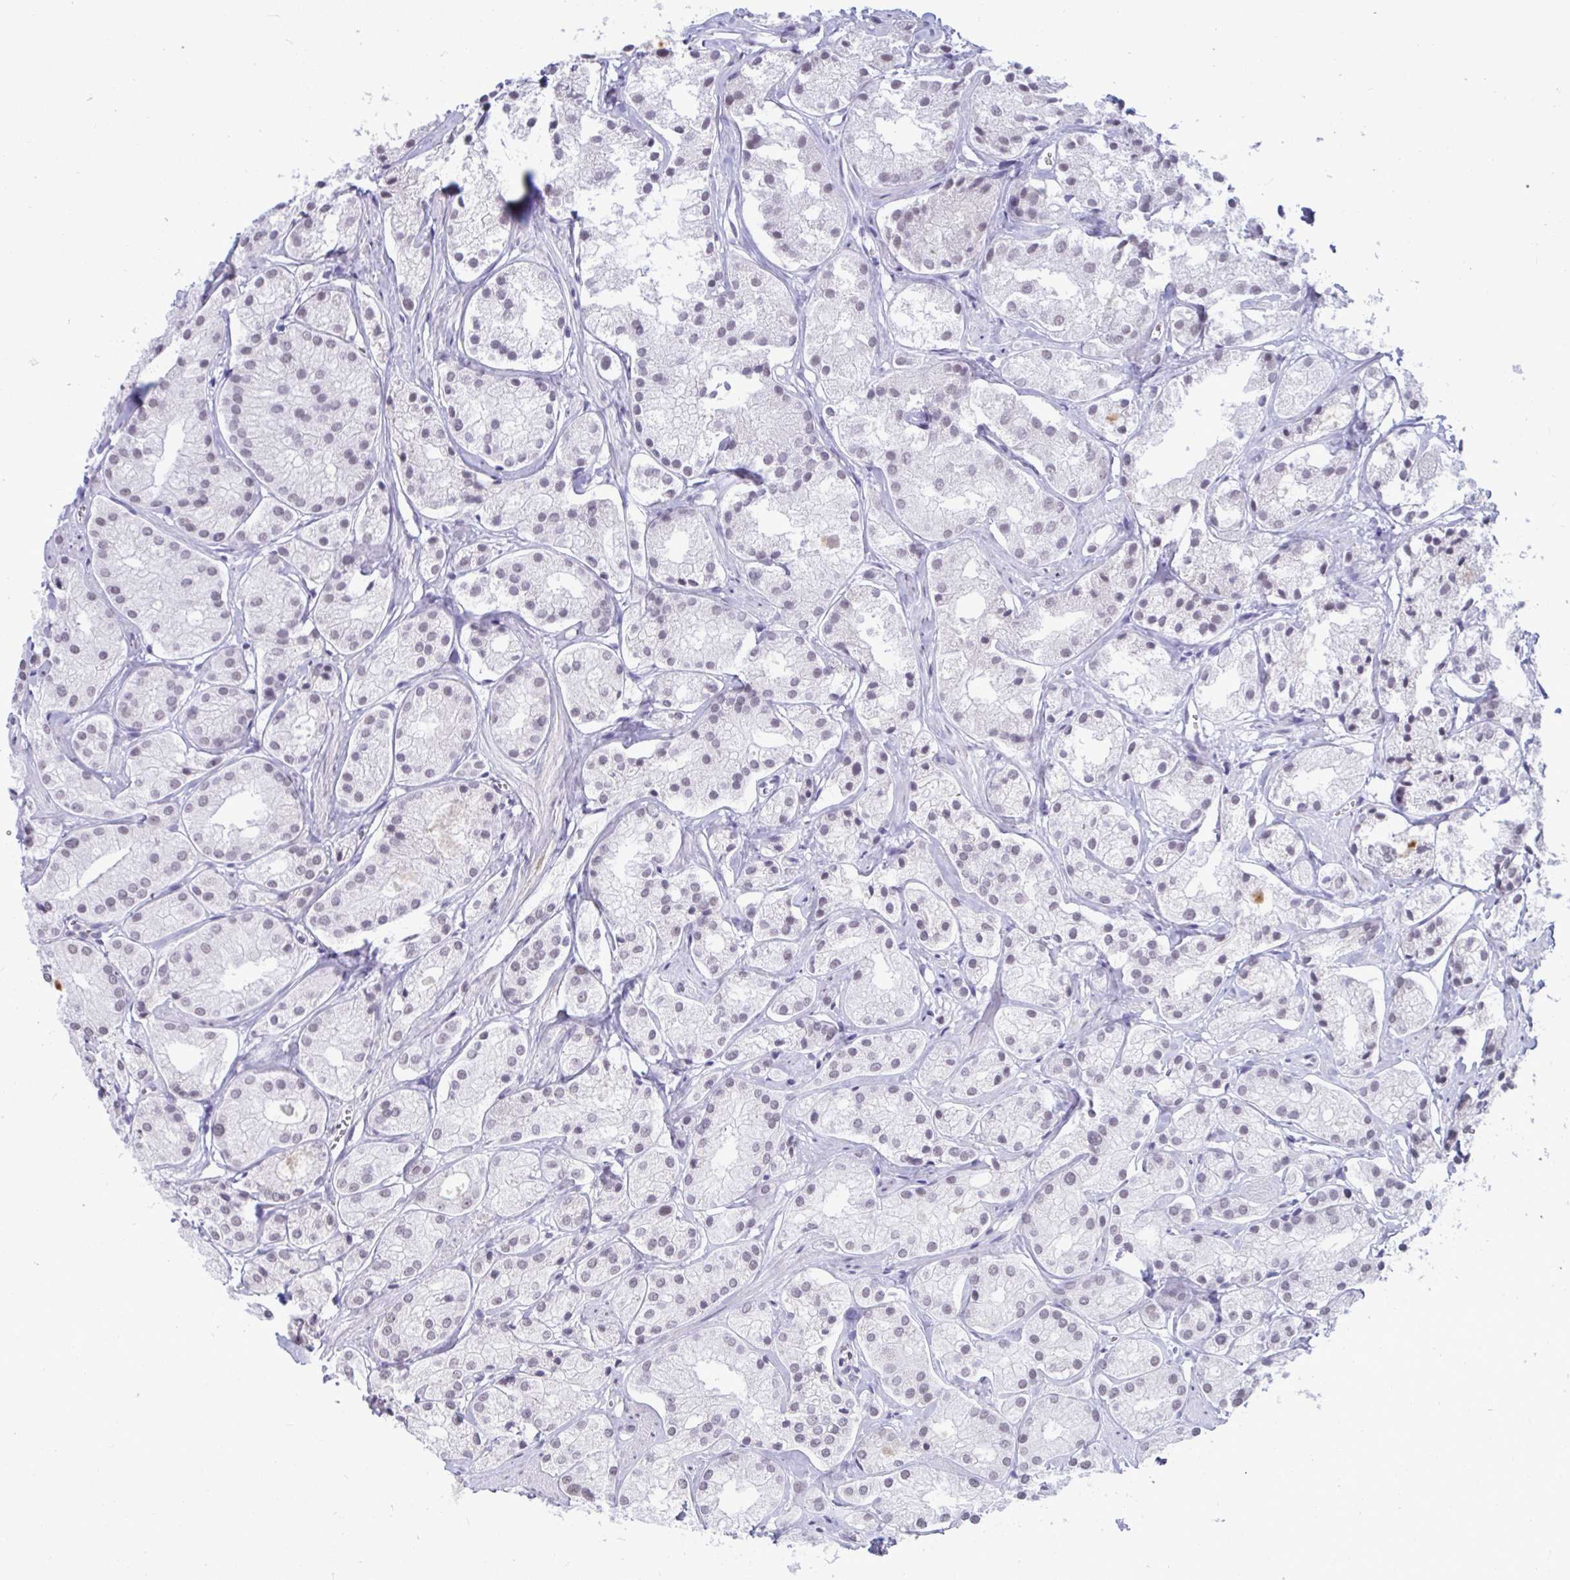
{"staining": {"intensity": "weak", "quantity": "25%-75%", "location": "nuclear"}, "tissue": "prostate cancer", "cell_type": "Tumor cells", "image_type": "cancer", "snomed": [{"axis": "morphology", "description": "Adenocarcinoma, Low grade"}, {"axis": "topography", "description": "Prostate"}], "caption": "IHC image of prostate cancer stained for a protein (brown), which demonstrates low levels of weak nuclear positivity in about 25%-75% of tumor cells.", "gene": "PUF60", "patient": {"sex": "male", "age": 69}}